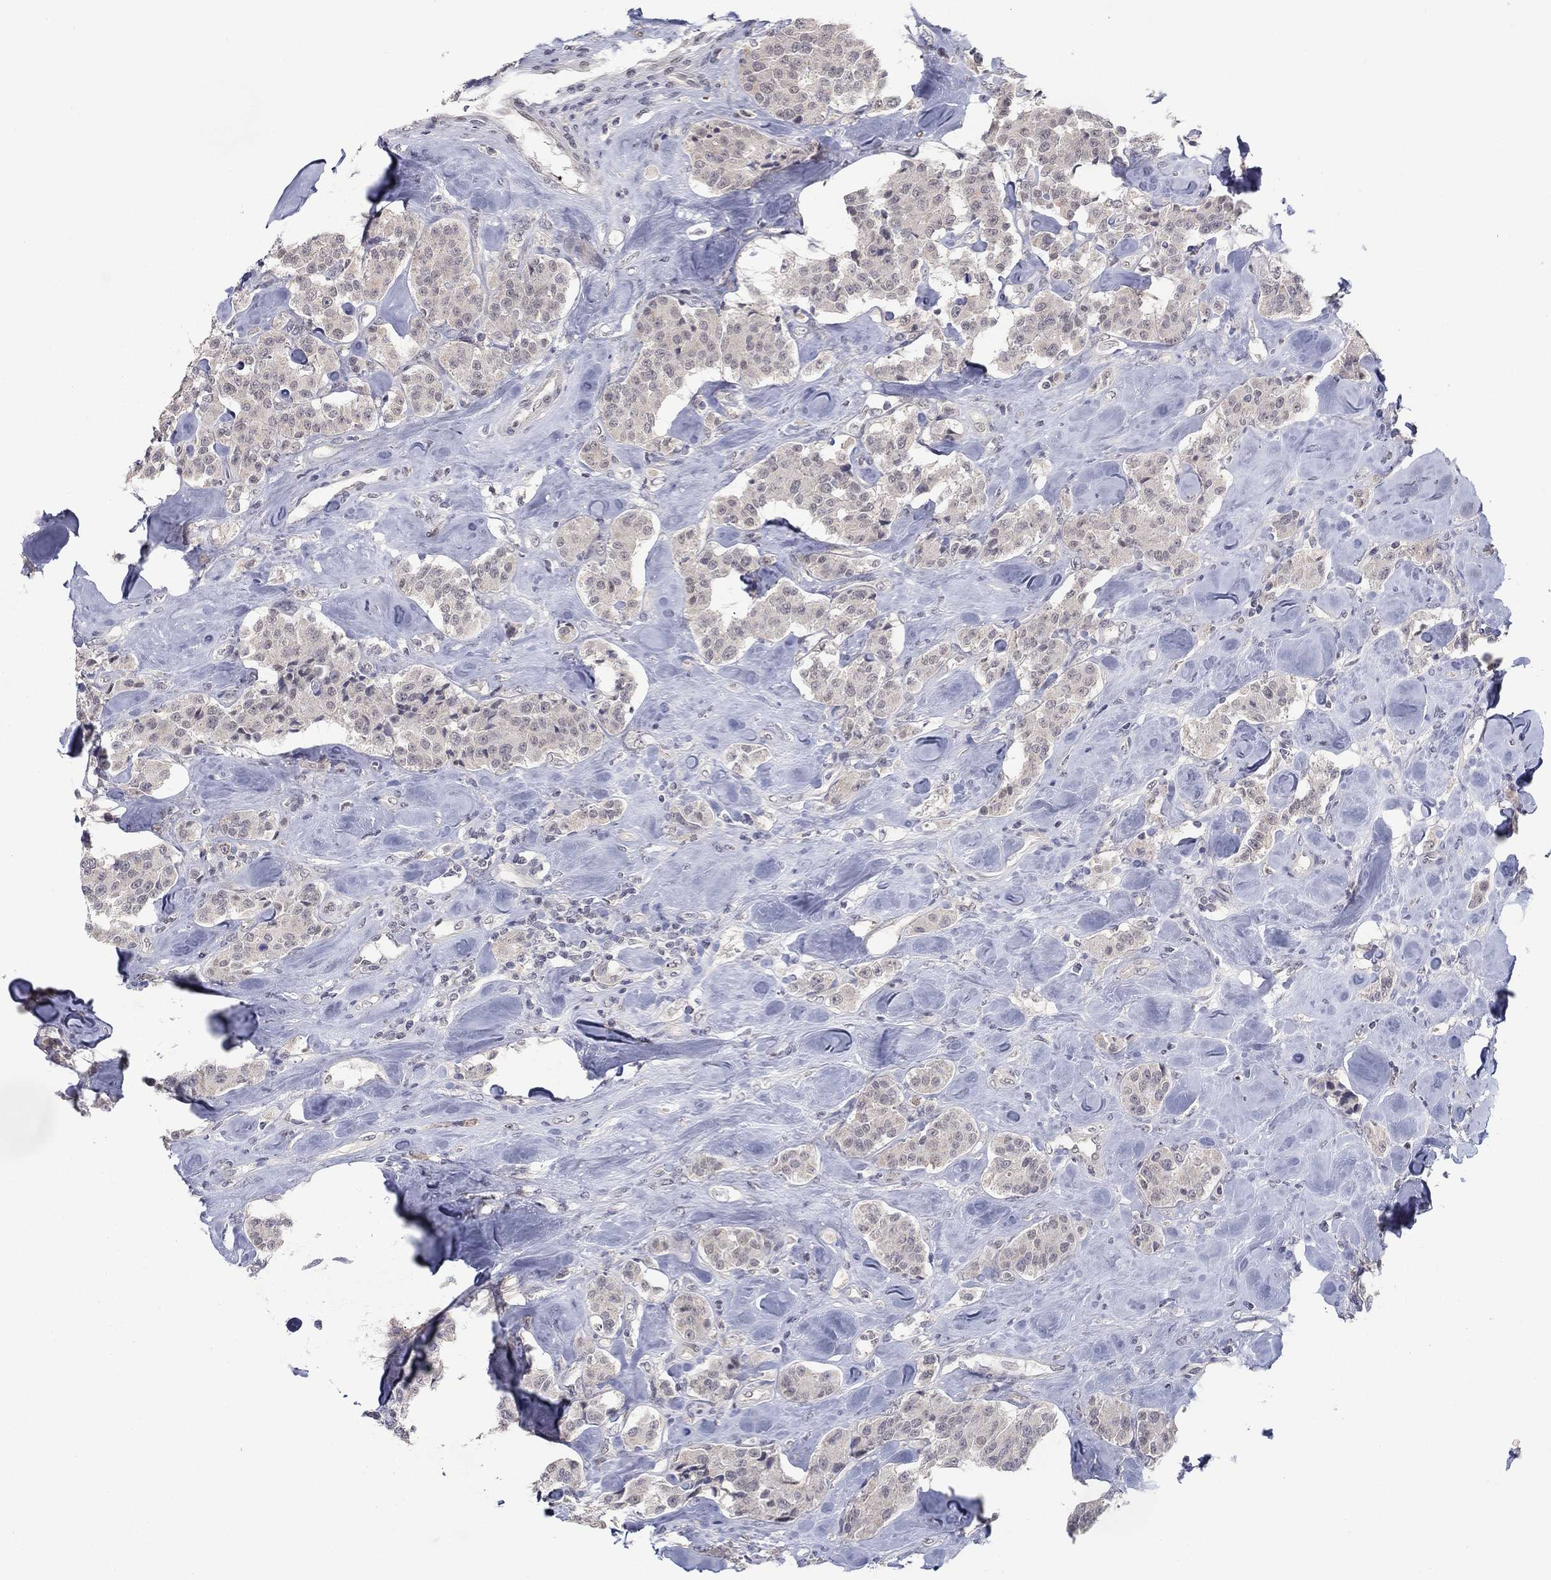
{"staining": {"intensity": "negative", "quantity": "none", "location": "none"}, "tissue": "carcinoid", "cell_type": "Tumor cells", "image_type": "cancer", "snomed": [{"axis": "morphology", "description": "Carcinoid, malignant, NOS"}, {"axis": "topography", "description": "Pancreas"}], "caption": "Immunohistochemical staining of human carcinoid demonstrates no significant positivity in tumor cells.", "gene": "SLC22A2", "patient": {"sex": "male", "age": 41}}